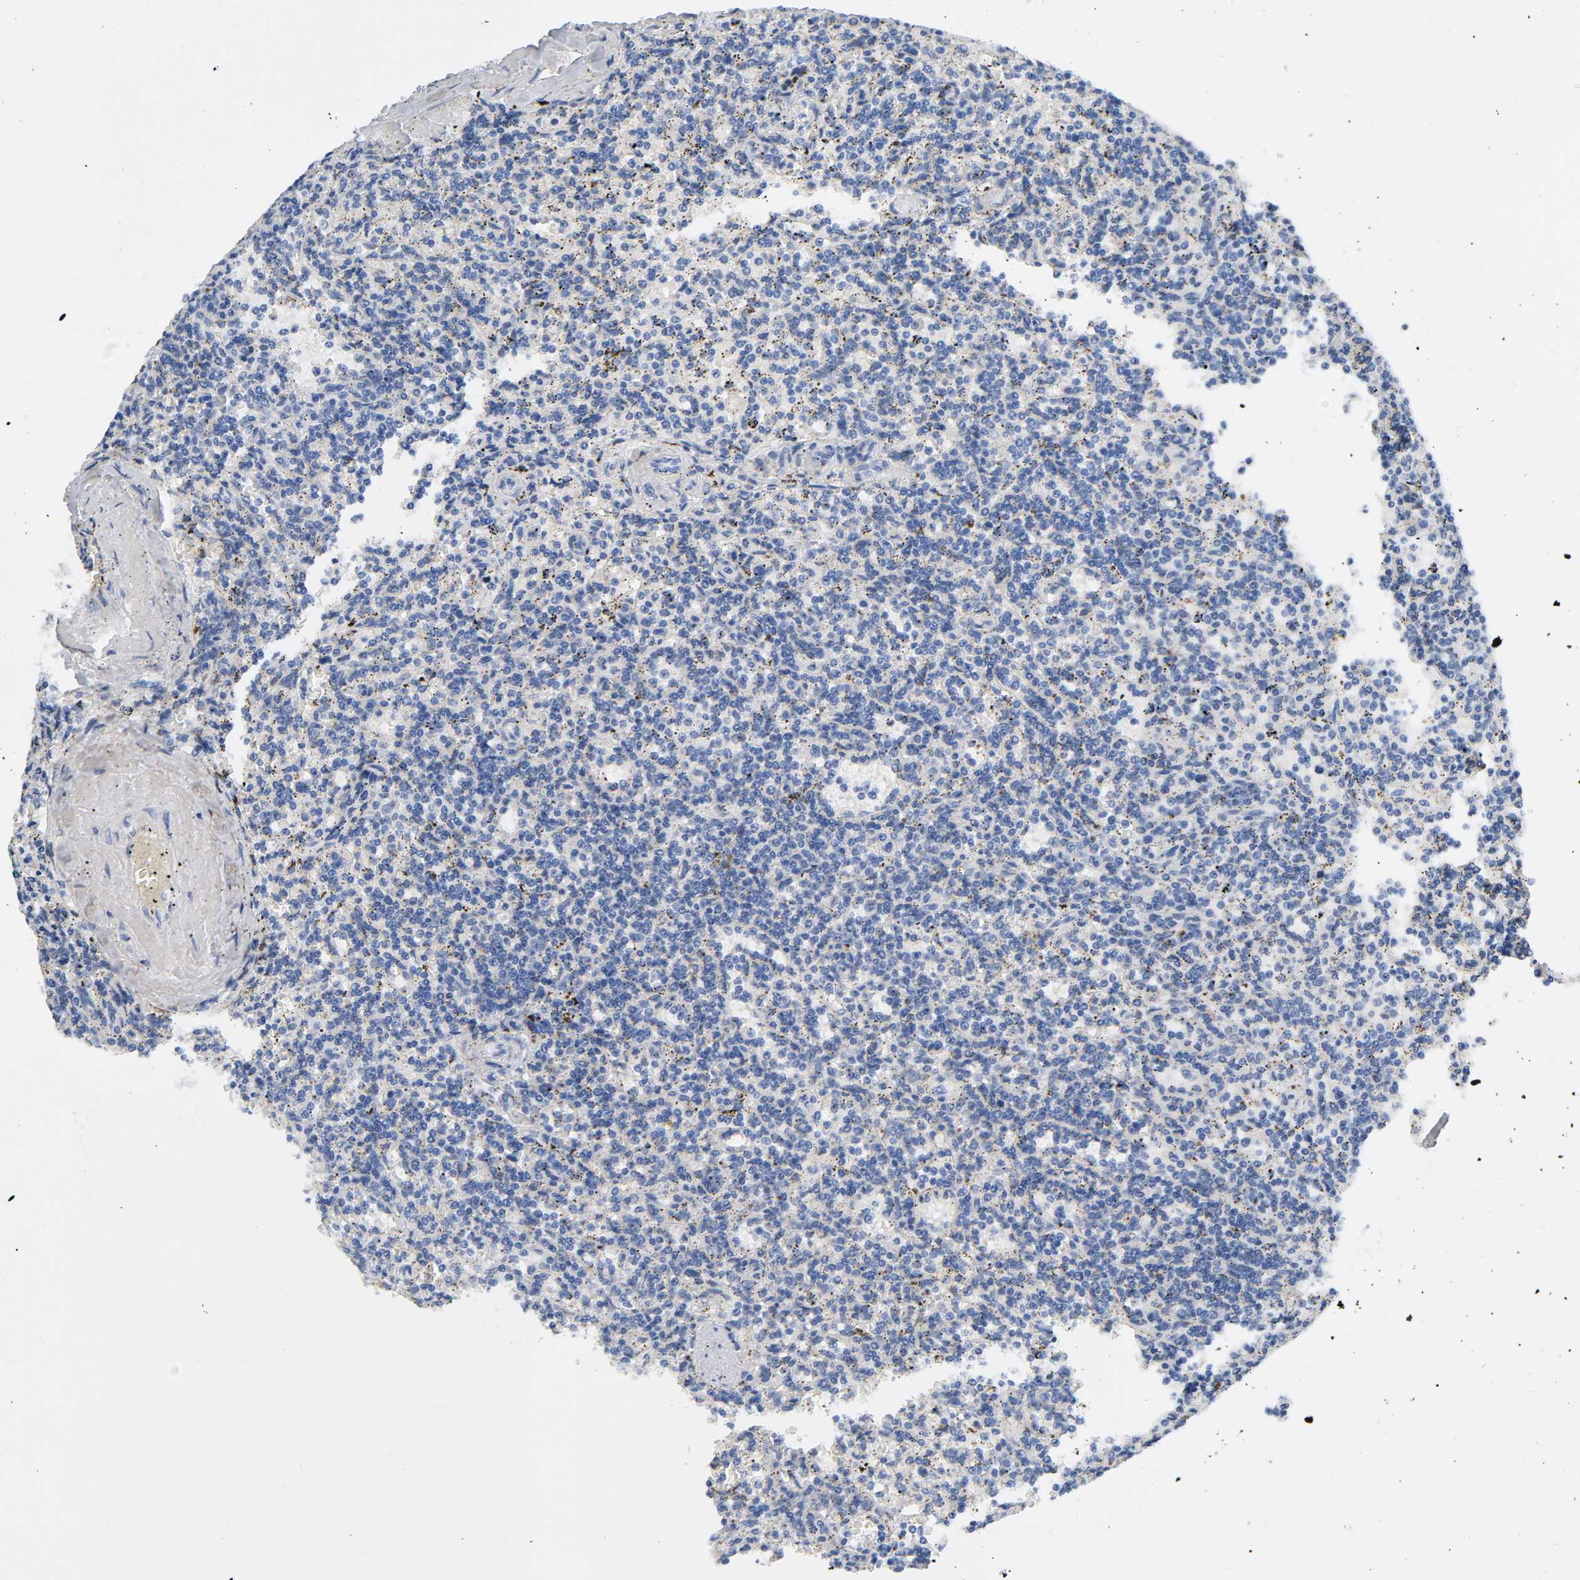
{"staining": {"intensity": "negative", "quantity": "none", "location": "none"}, "tissue": "lymphoma", "cell_type": "Tumor cells", "image_type": "cancer", "snomed": [{"axis": "morphology", "description": "Malignant lymphoma, non-Hodgkin's type, Low grade"}, {"axis": "topography", "description": "Spleen"}], "caption": "High power microscopy photomicrograph of an immunohistochemistry (IHC) micrograph of malignant lymphoma, non-Hodgkin's type (low-grade), revealing no significant positivity in tumor cells.", "gene": "BIRC5", "patient": {"sex": "male", "age": 73}}